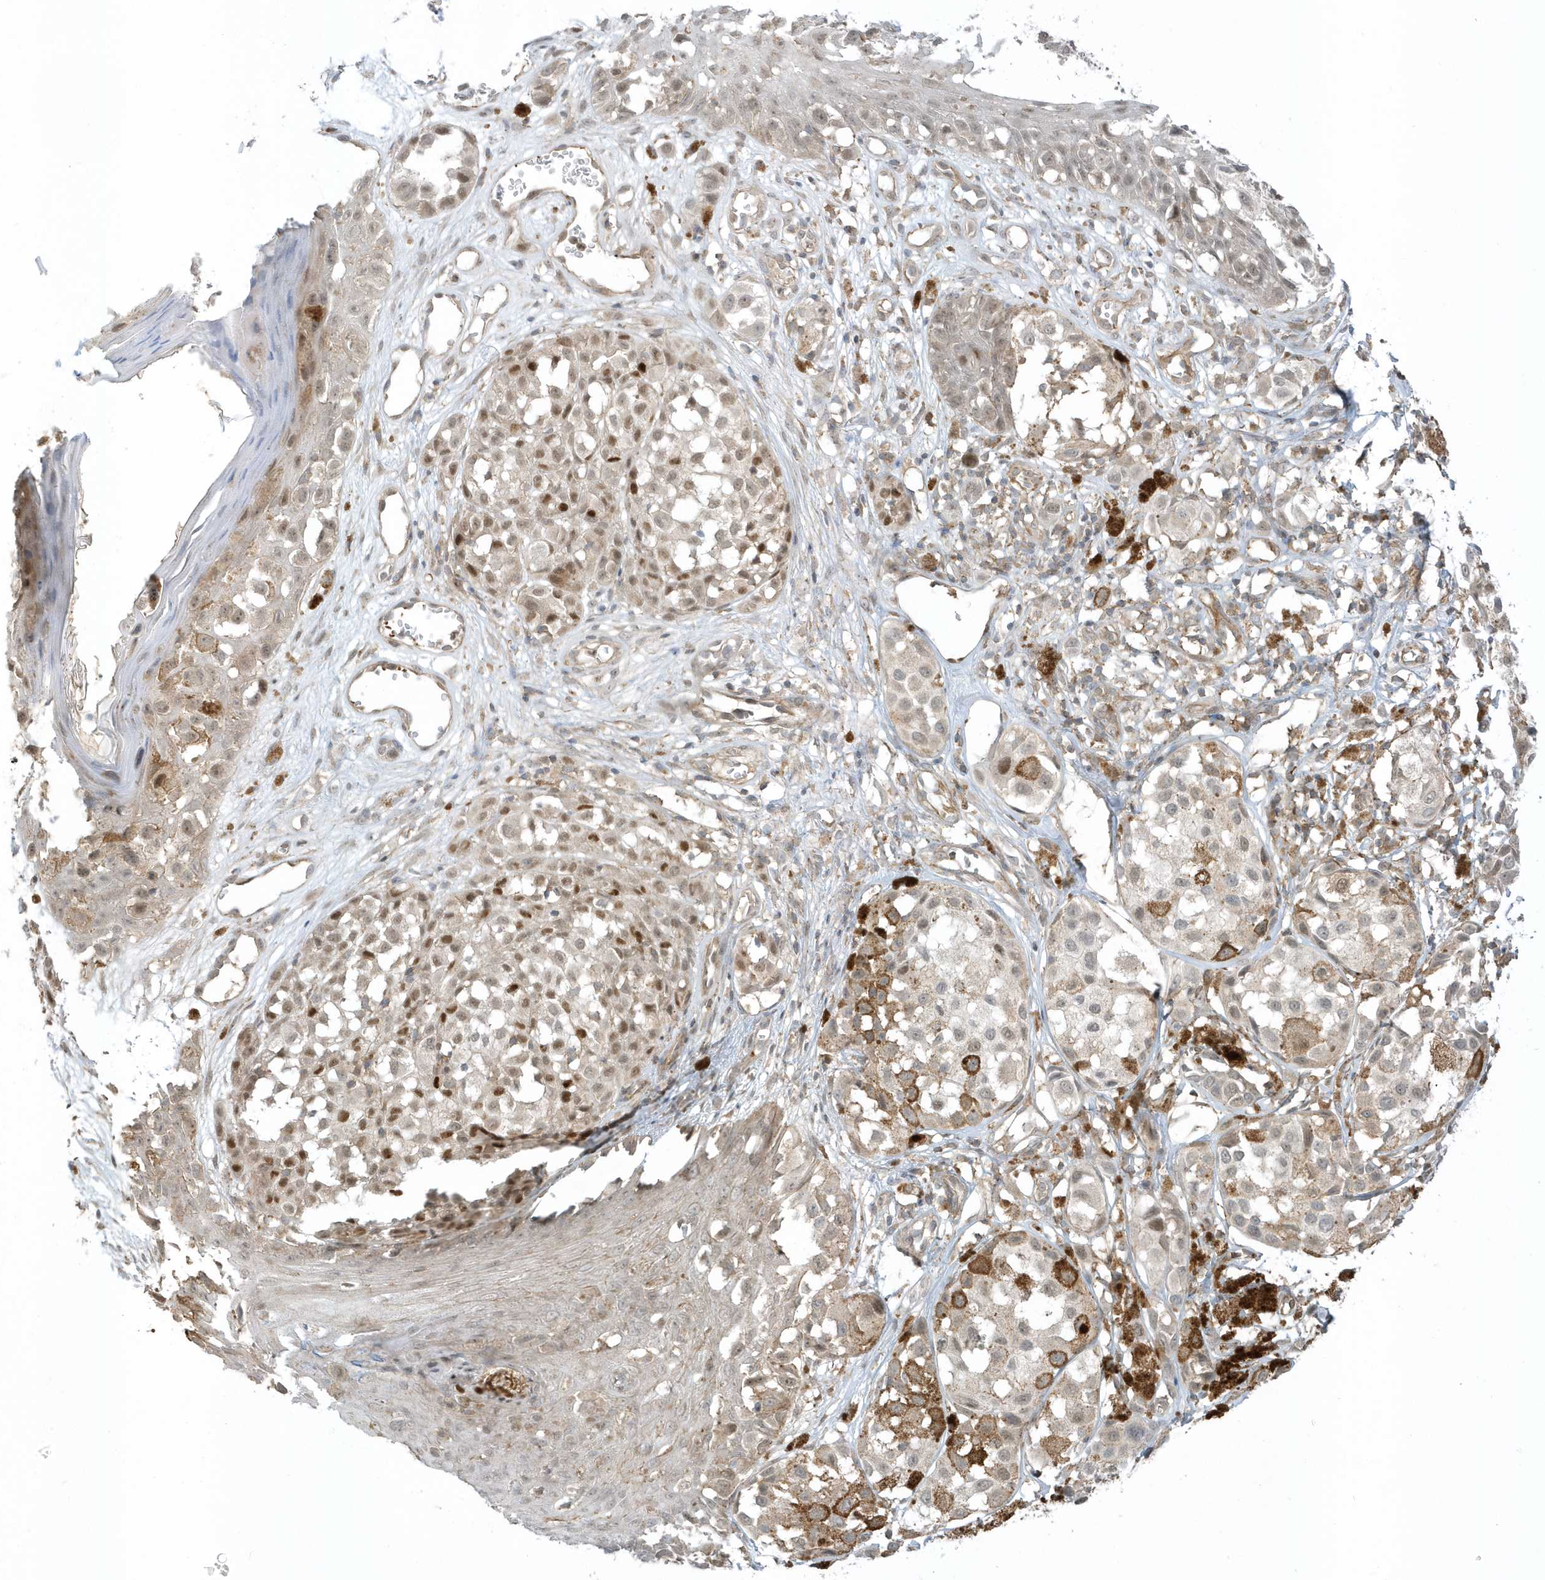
{"staining": {"intensity": "moderate", "quantity": "25%-75%", "location": "nuclear"}, "tissue": "melanoma", "cell_type": "Tumor cells", "image_type": "cancer", "snomed": [{"axis": "morphology", "description": "Malignant melanoma, NOS"}, {"axis": "topography", "description": "Skin of leg"}], "caption": "Brown immunohistochemical staining in melanoma exhibits moderate nuclear staining in about 25%-75% of tumor cells.", "gene": "ZBTB8A", "patient": {"sex": "female", "age": 72}}